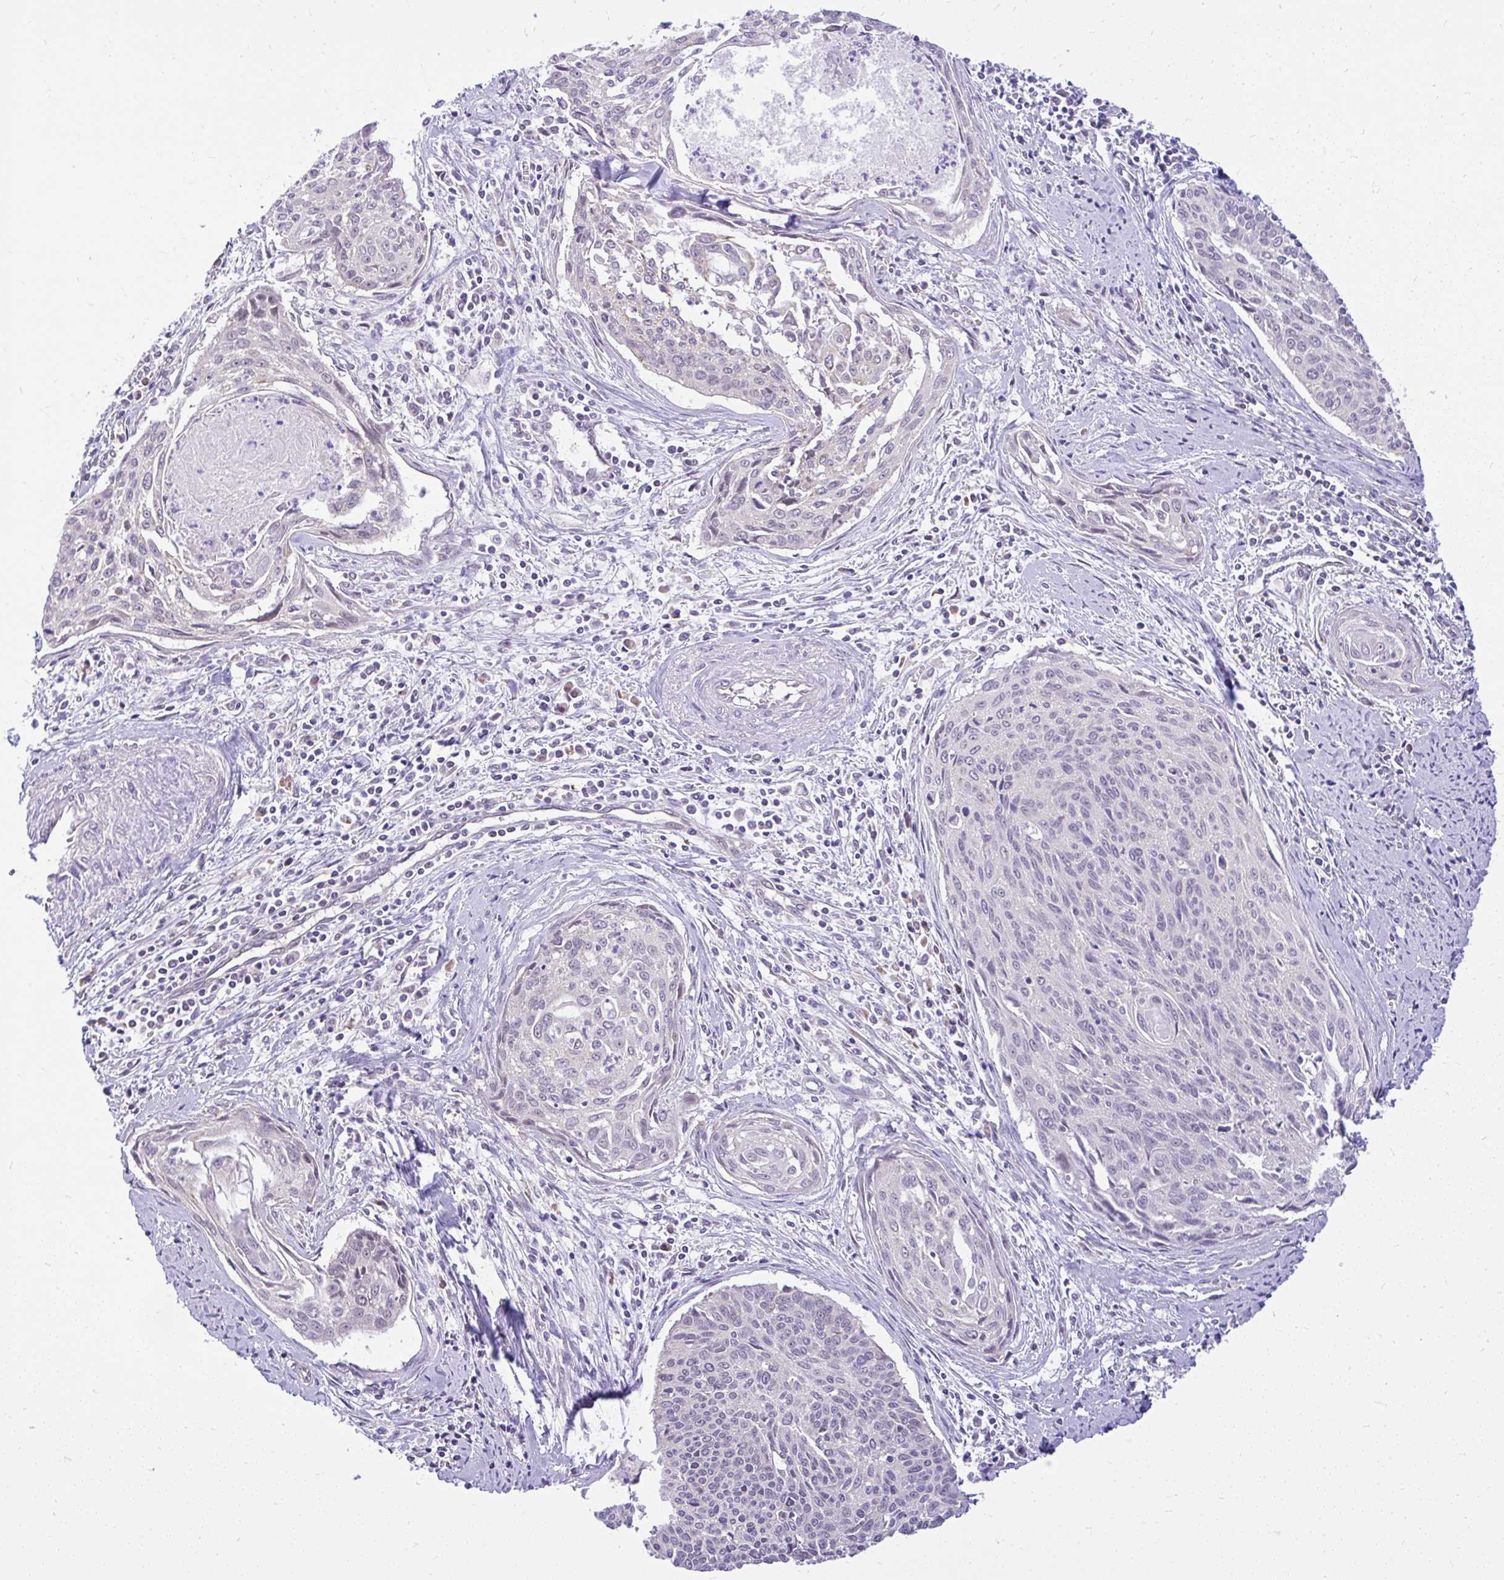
{"staining": {"intensity": "negative", "quantity": "none", "location": "none"}, "tissue": "cervical cancer", "cell_type": "Tumor cells", "image_type": "cancer", "snomed": [{"axis": "morphology", "description": "Squamous cell carcinoma, NOS"}, {"axis": "topography", "description": "Cervix"}], "caption": "Photomicrograph shows no protein positivity in tumor cells of squamous cell carcinoma (cervical) tissue. (Brightfield microscopy of DAB (3,3'-diaminobenzidine) IHC at high magnification).", "gene": "PYCR2", "patient": {"sex": "female", "age": 55}}